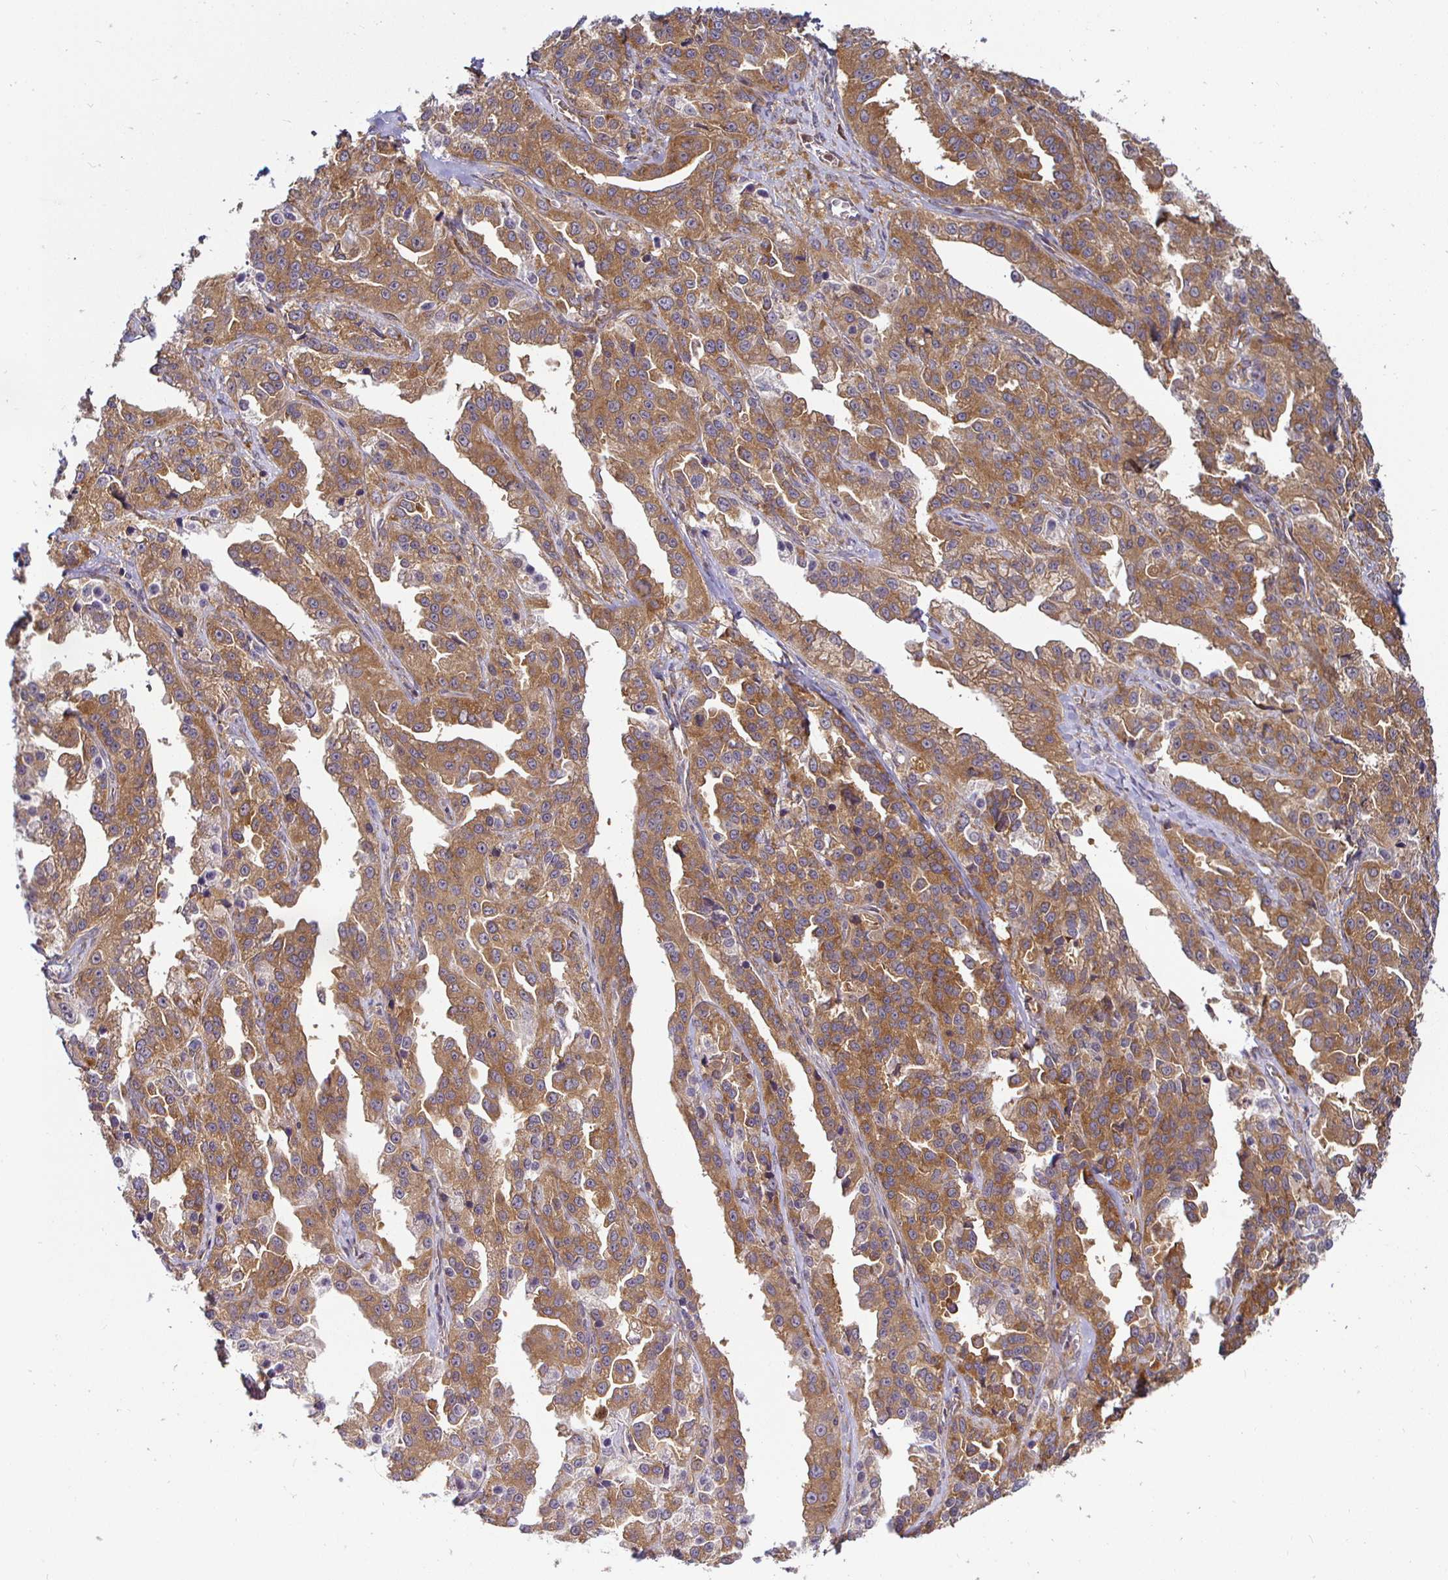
{"staining": {"intensity": "strong", "quantity": ">75%", "location": "cytoplasmic/membranous"}, "tissue": "ovarian cancer", "cell_type": "Tumor cells", "image_type": "cancer", "snomed": [{"axis": "morphology", "description": "Cystadenocarcinoma, serous, NOS"}, {"axis": "topography", "description": "Ovary"}], "caption": "Ovarian cancer (serous cystadenocarcinoma) stained for a protein (brown) shows strong cytoplasmic/membranous positive positivity in approximately >75% of tumor cells.", "gene": "IRAK1", "patient": {"sex": "female", "age": 75}}